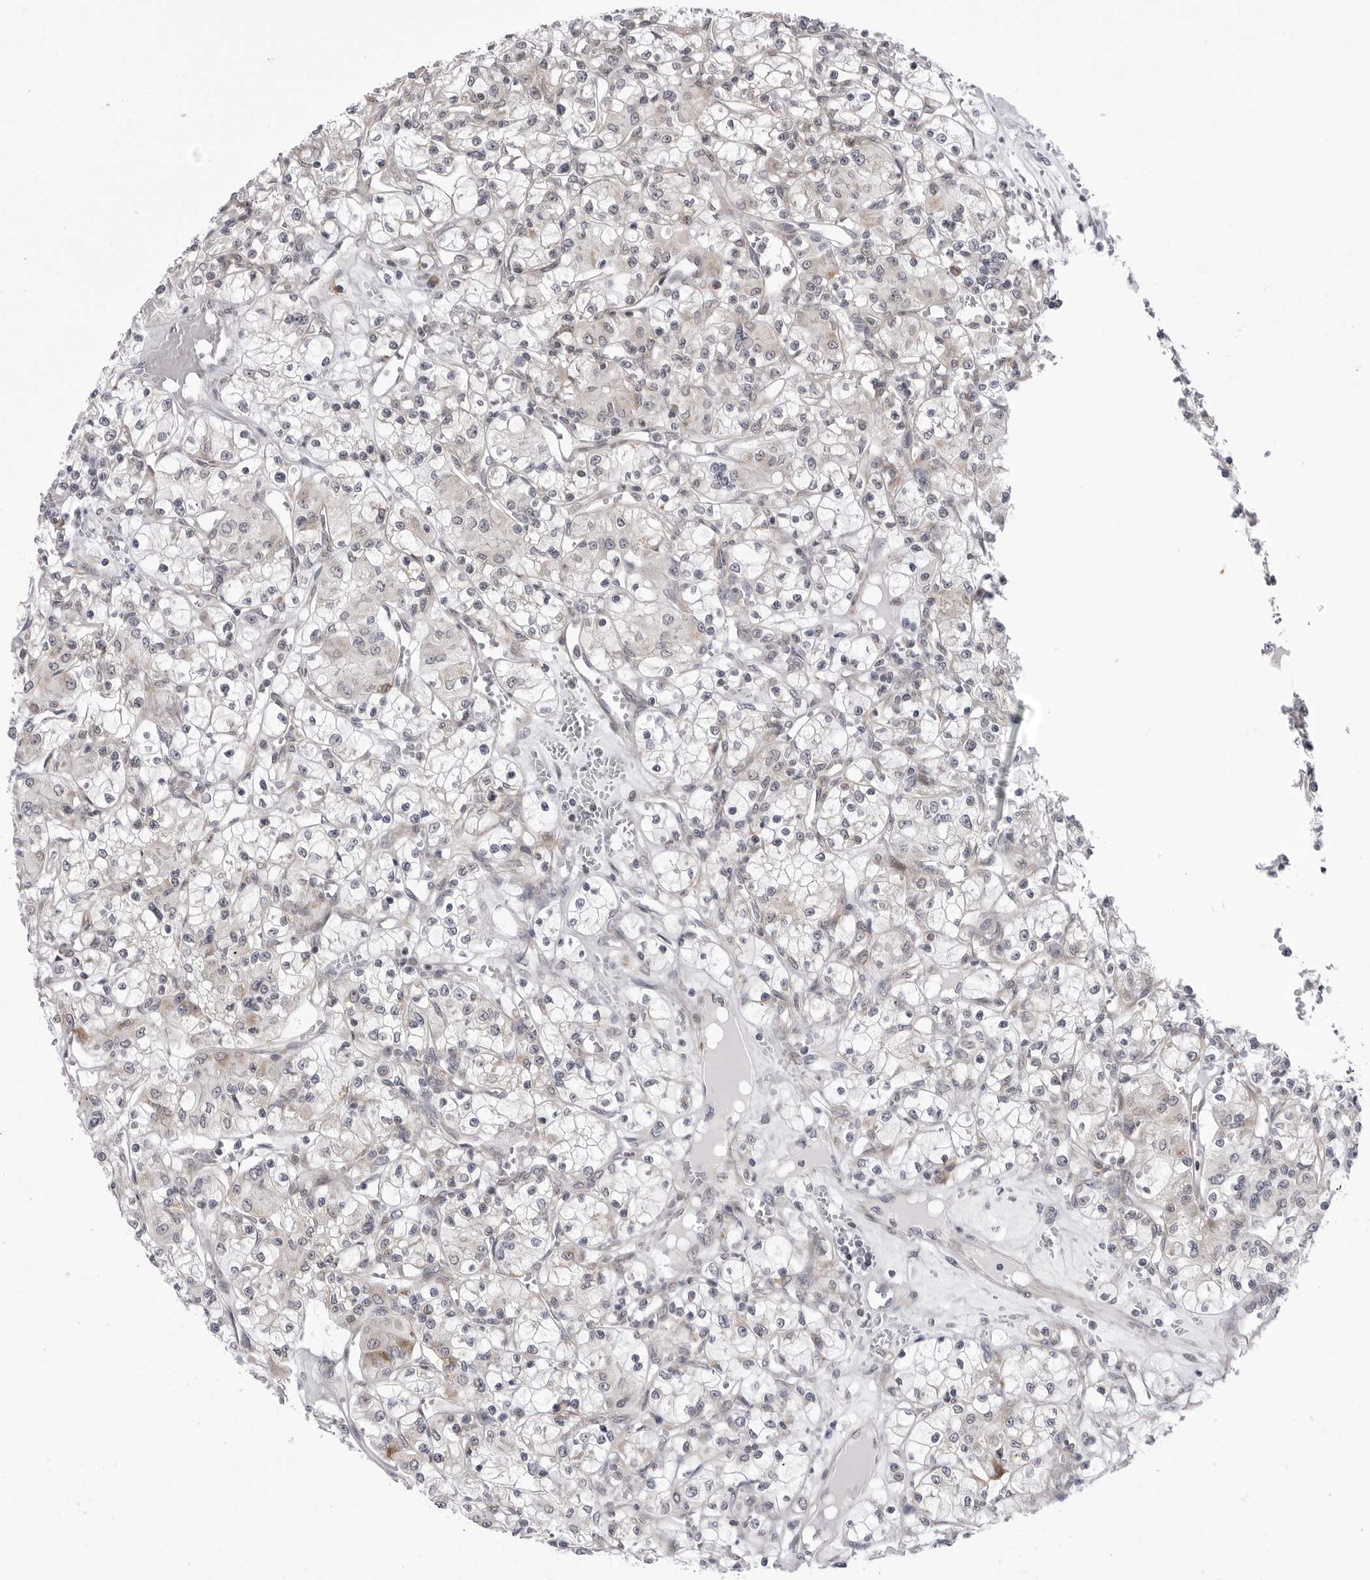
{"staining": {"intensity": "negative", "quantity": "none", "location": "none"}, "tissue": "renal cancer", "cell_type": "Tumor cells", "image_type": "cancer", "snomed": [{"axis": "morphology", "description": "Adenocarcinoma, NOS"}, {"axis": "topography", "description": "Kidney"}], "caption": "Human renal adenocarcinoma stained for a protein using immunohistochemistry demonstrates no expression in tumor cells.", "gene": "CCDC18", "patient": {"sex": "female", "age": 59}}